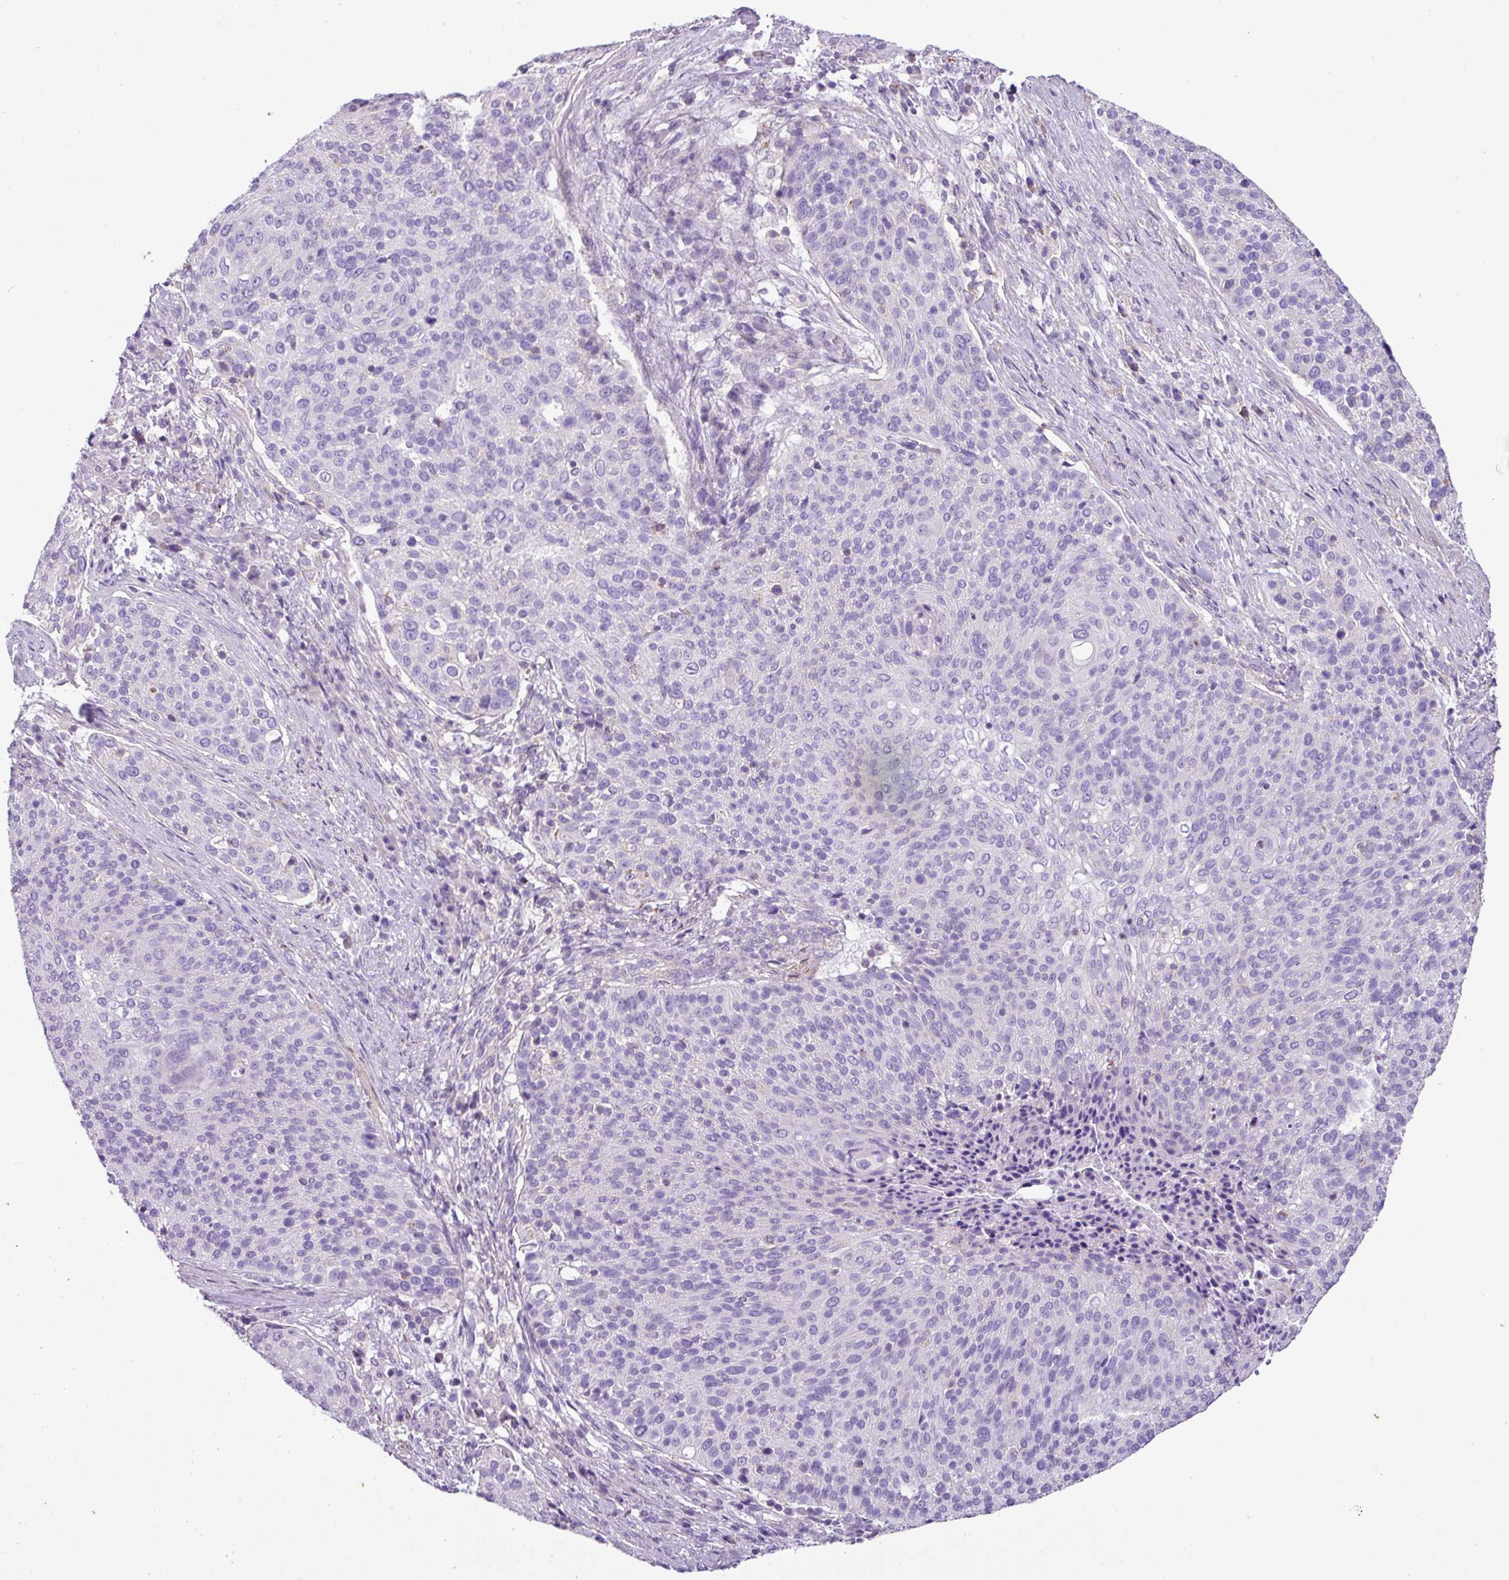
{"staining": {"intensity": "negative", "quantity": "none", "location": "none"}, "tissue": "cervical cancer", "cell_type": "Tumor cells", "image_type": "cancer", "snomed": [{"axis": "morphology", "description": "Squamous cell carcinoma, NOS"}, {"axis": "topography", "description": "Cervix"}], "caption": "Tumor cells are negative for protein expression in human cervical squamous cell carcinoma.", "gene": "ZNF334", "patient": {"sex": "female", "age": 31}}